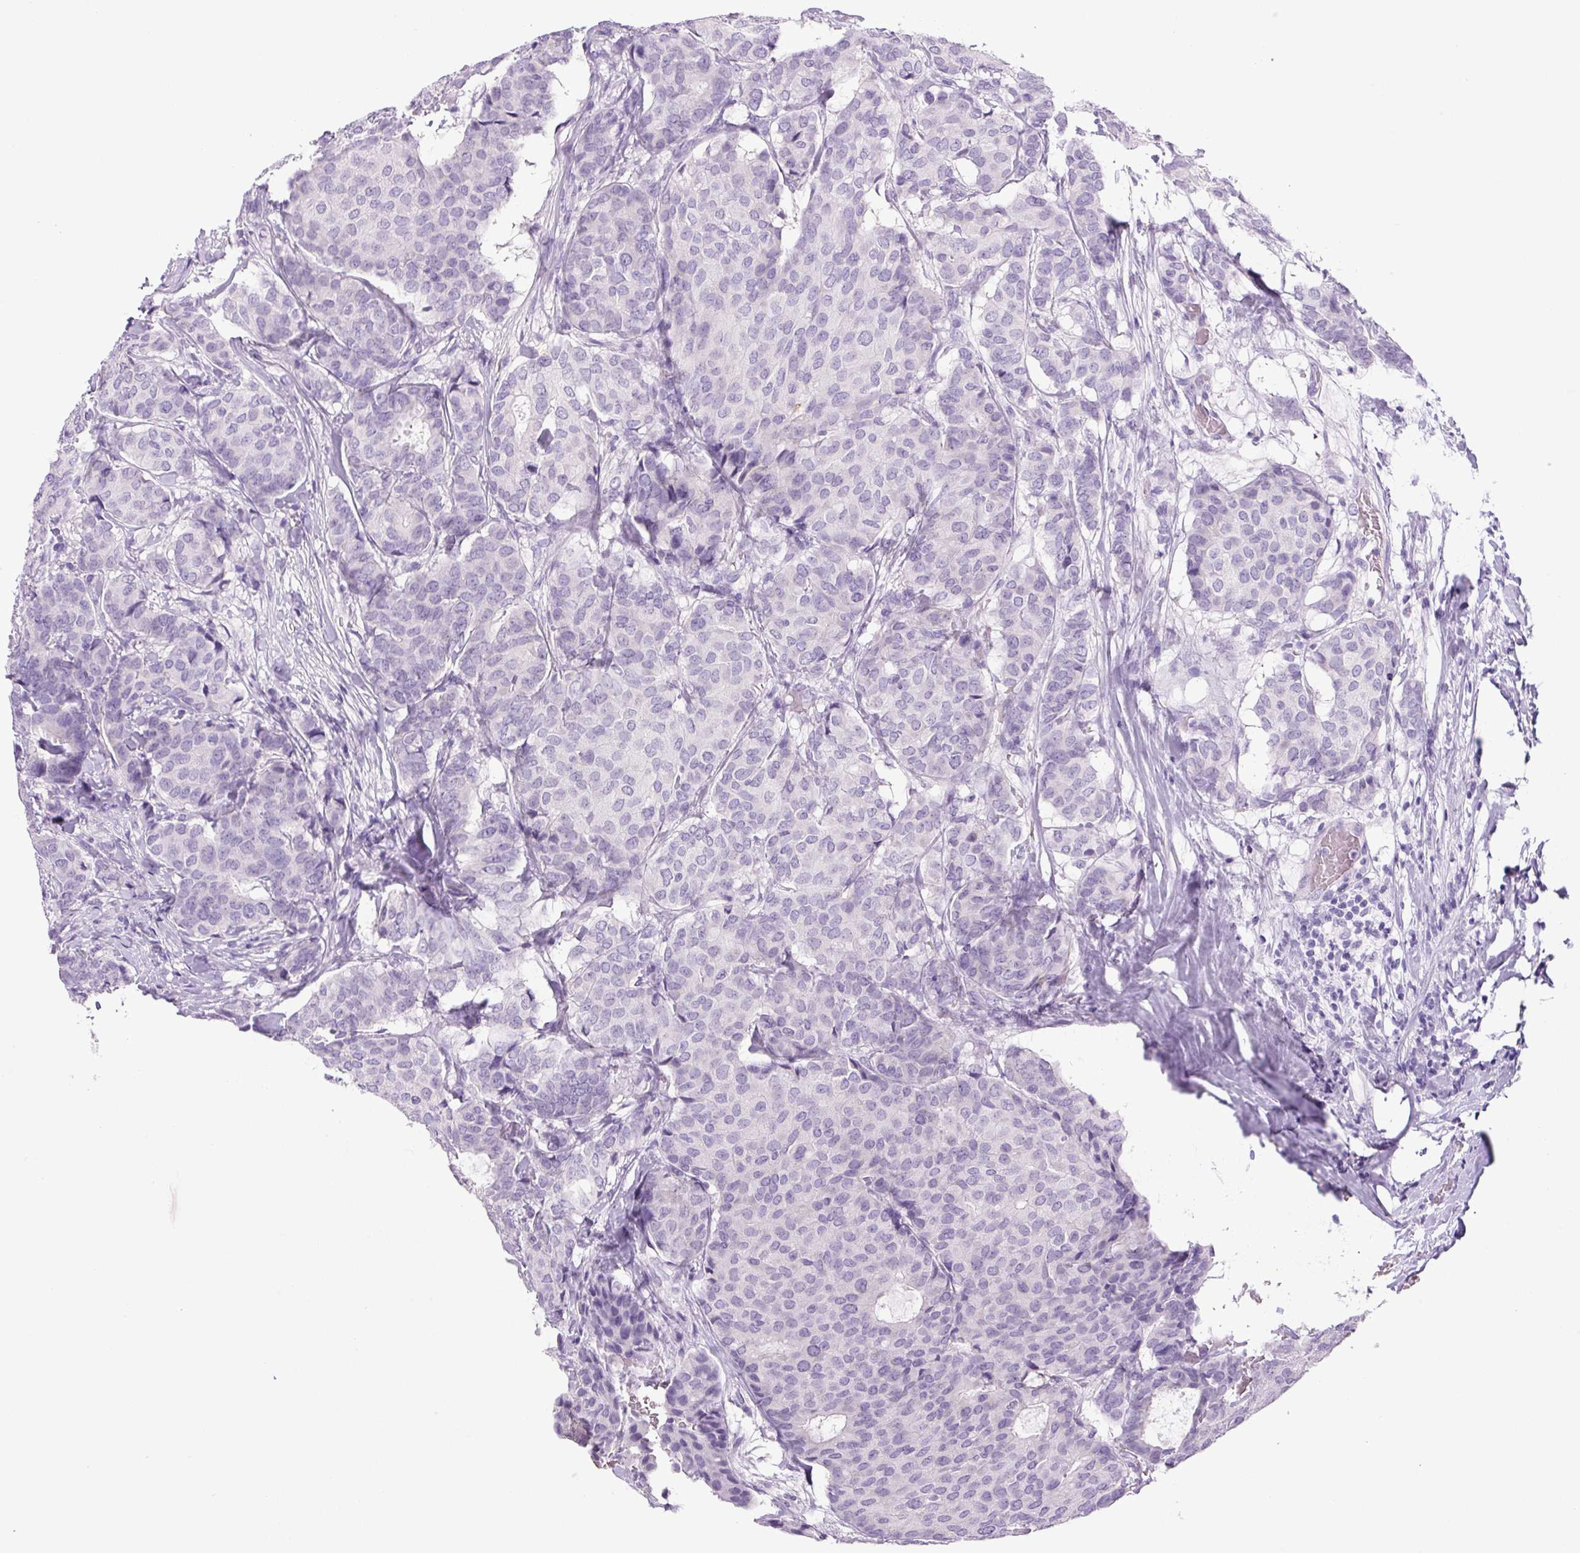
{"staining": {"intensity": "negative", "quantity": "none", "location": "none"}, "tissue": "breast cancer", "cell_type": "Tumor cells", "image_type": "cancer", "snomed": [{"axis": "morphology", "description": "Duct carcinoma"}, {"axis": "topography", "description": "Breast"}], "caption": "This is an immunohistochemistry histopathology image of breast cancer (infiltrating ductal carcinoma). There is no staining in tumor cells.", "gene": "CHGA", "patient": {"sex": "female", "age": 75}}